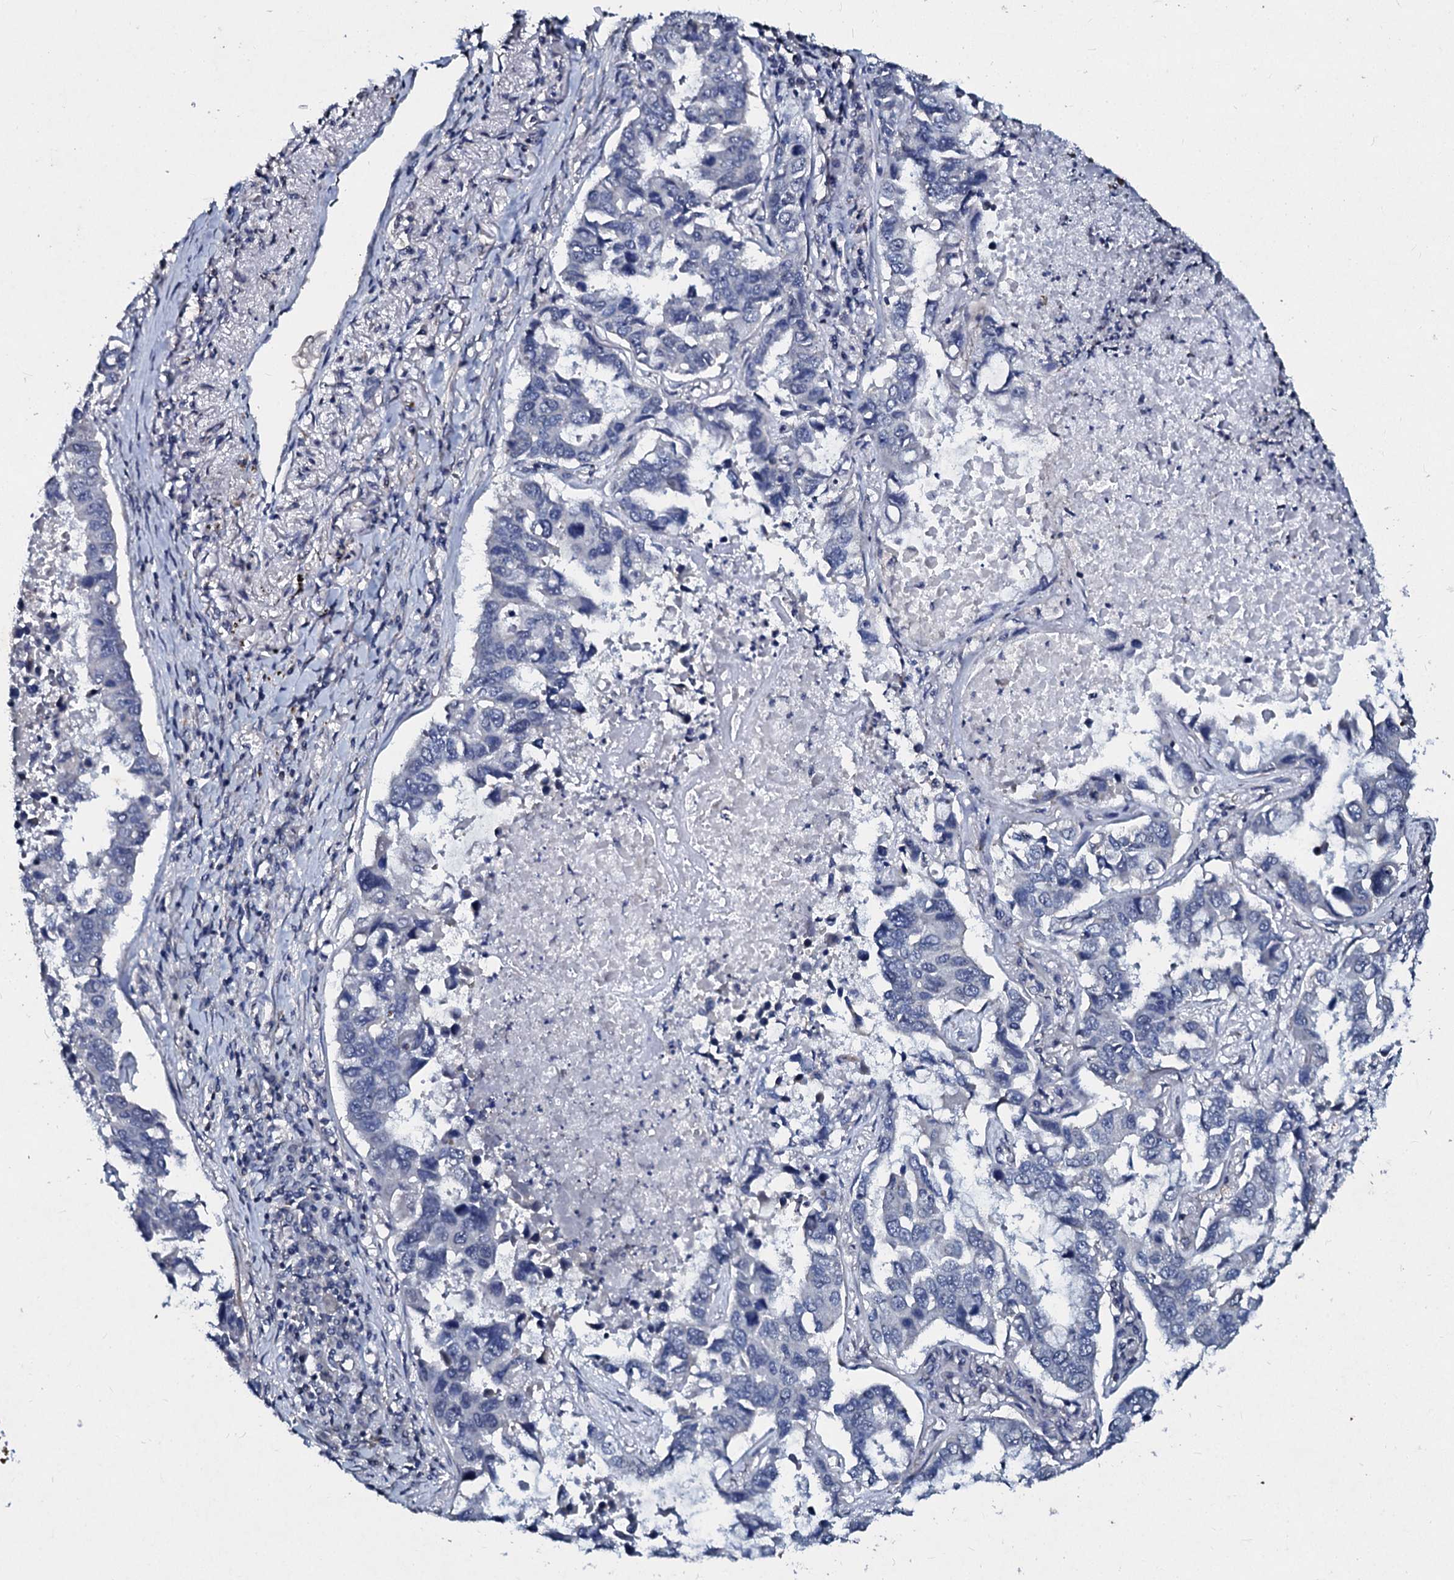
{"staining": {"intensity": "negative", "quantity": "none", "location": "none"}, "tissue": "lung cancer", "cell_type": "Tumor cells", "image_type": "cancer", "snomed": [{"axis": "morphology", "description": "Adenocarcinoma, NOS"}, {"axis": "topography", "description": "Lung"}], "caption": "This histopathology image is of lung cancer (adenocarcinoma) stained with immunohistochemistry (IHC) to label a protein in brown with the nuclei are counter-stained blue. There is no expression in tumor cells.", "gene": "SLC37A4", "patient": {"sex": "male", "age": 64}}